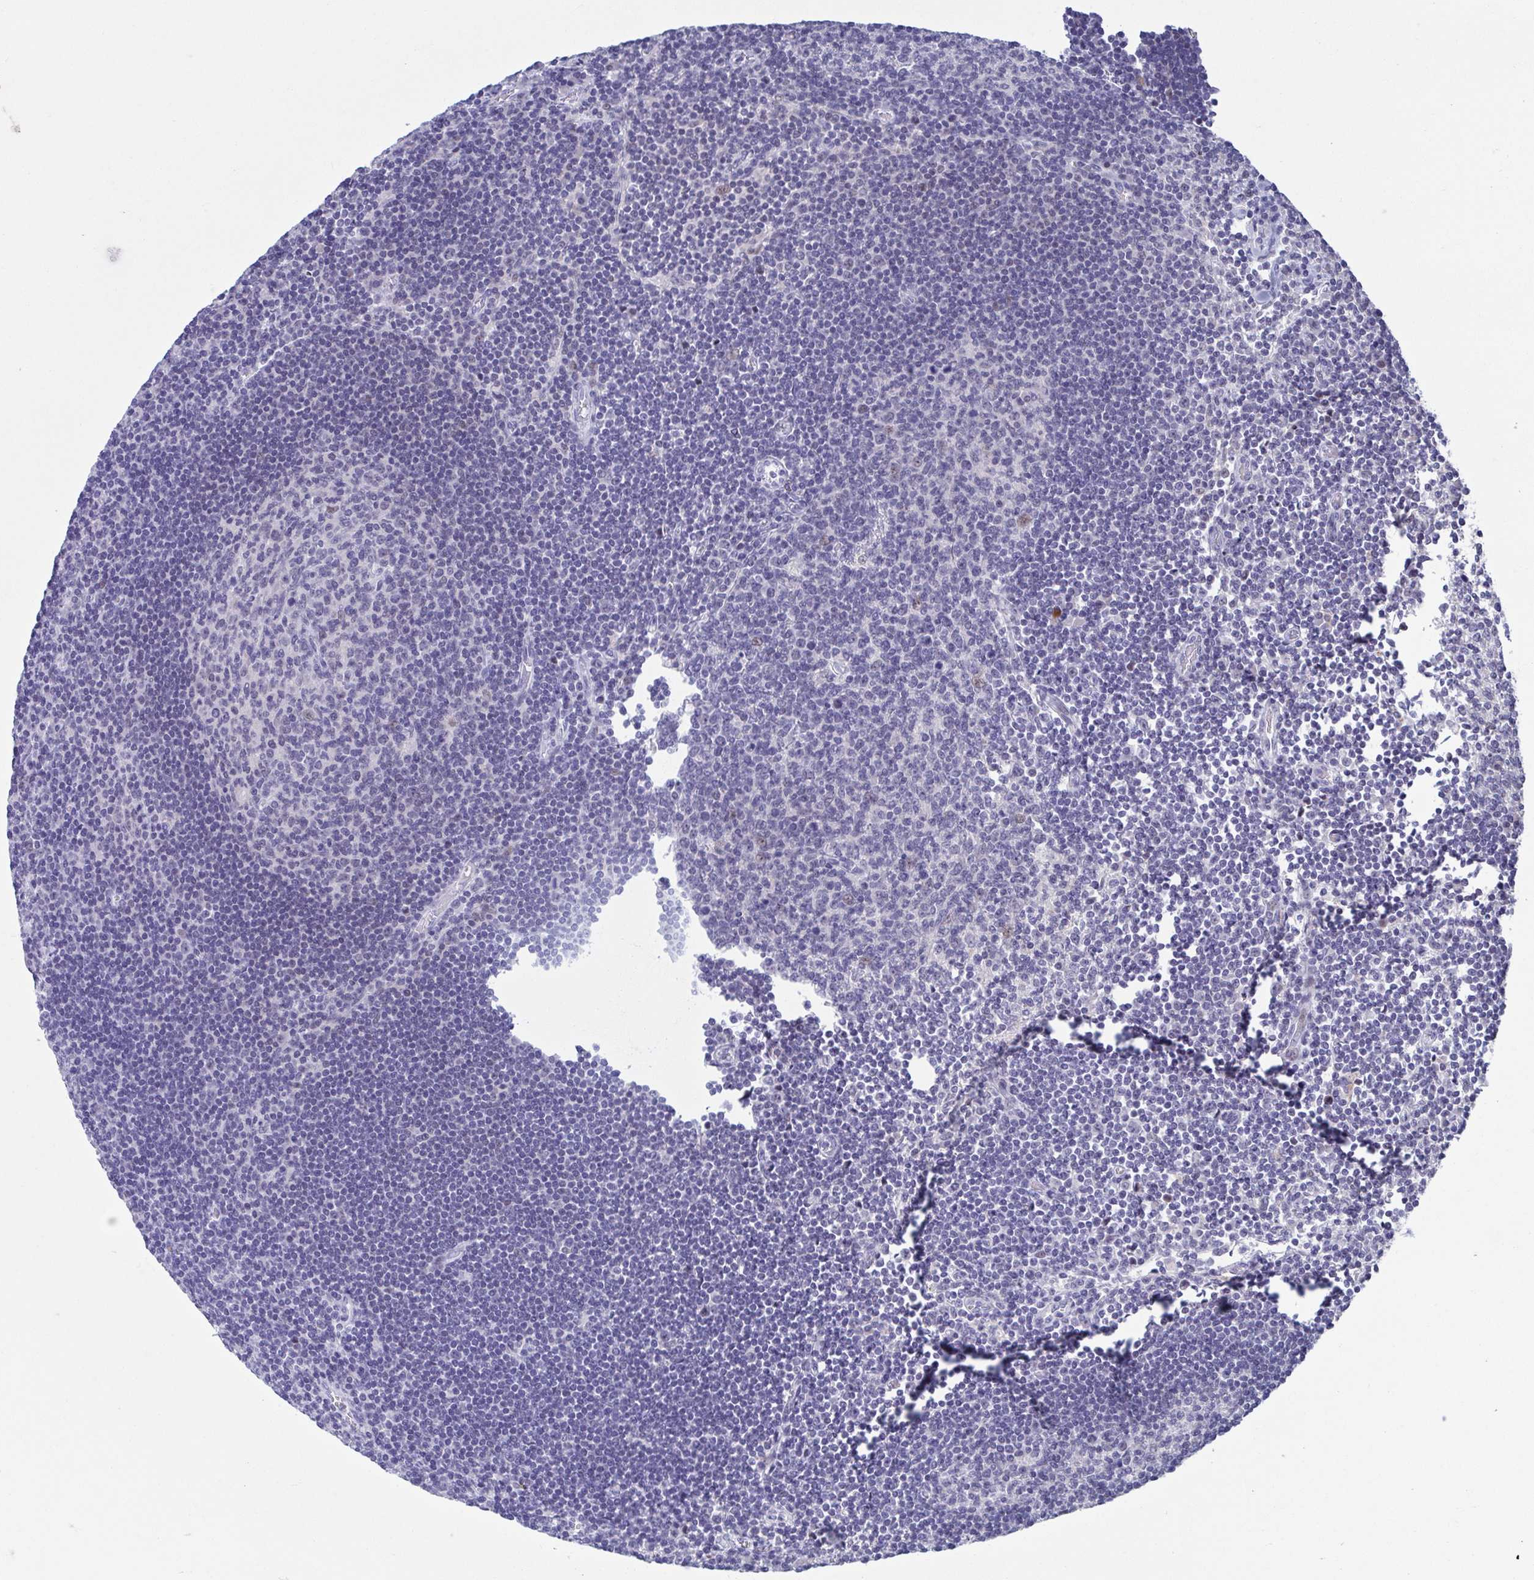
{"staining": {"intensity": "negative", "quantity": "none", "location": "none"}, "tissue": "lymph node", "cell_type": "Germinal center cells", "image_type": "normal", "snomed": [{"axis": "morphology", "description": "Normal tissue, NOS"}, {"axis": "topography", "description": "Lymph node"}], "caption": "Immunohistochemical staining of benign human lymph node exhibits no significant expression in germinal center cells. (Brightfield microscopy of DAB IHC at high magnification).", "gene": "PERM1", "patient": {"sex": "male", "age": 67}}